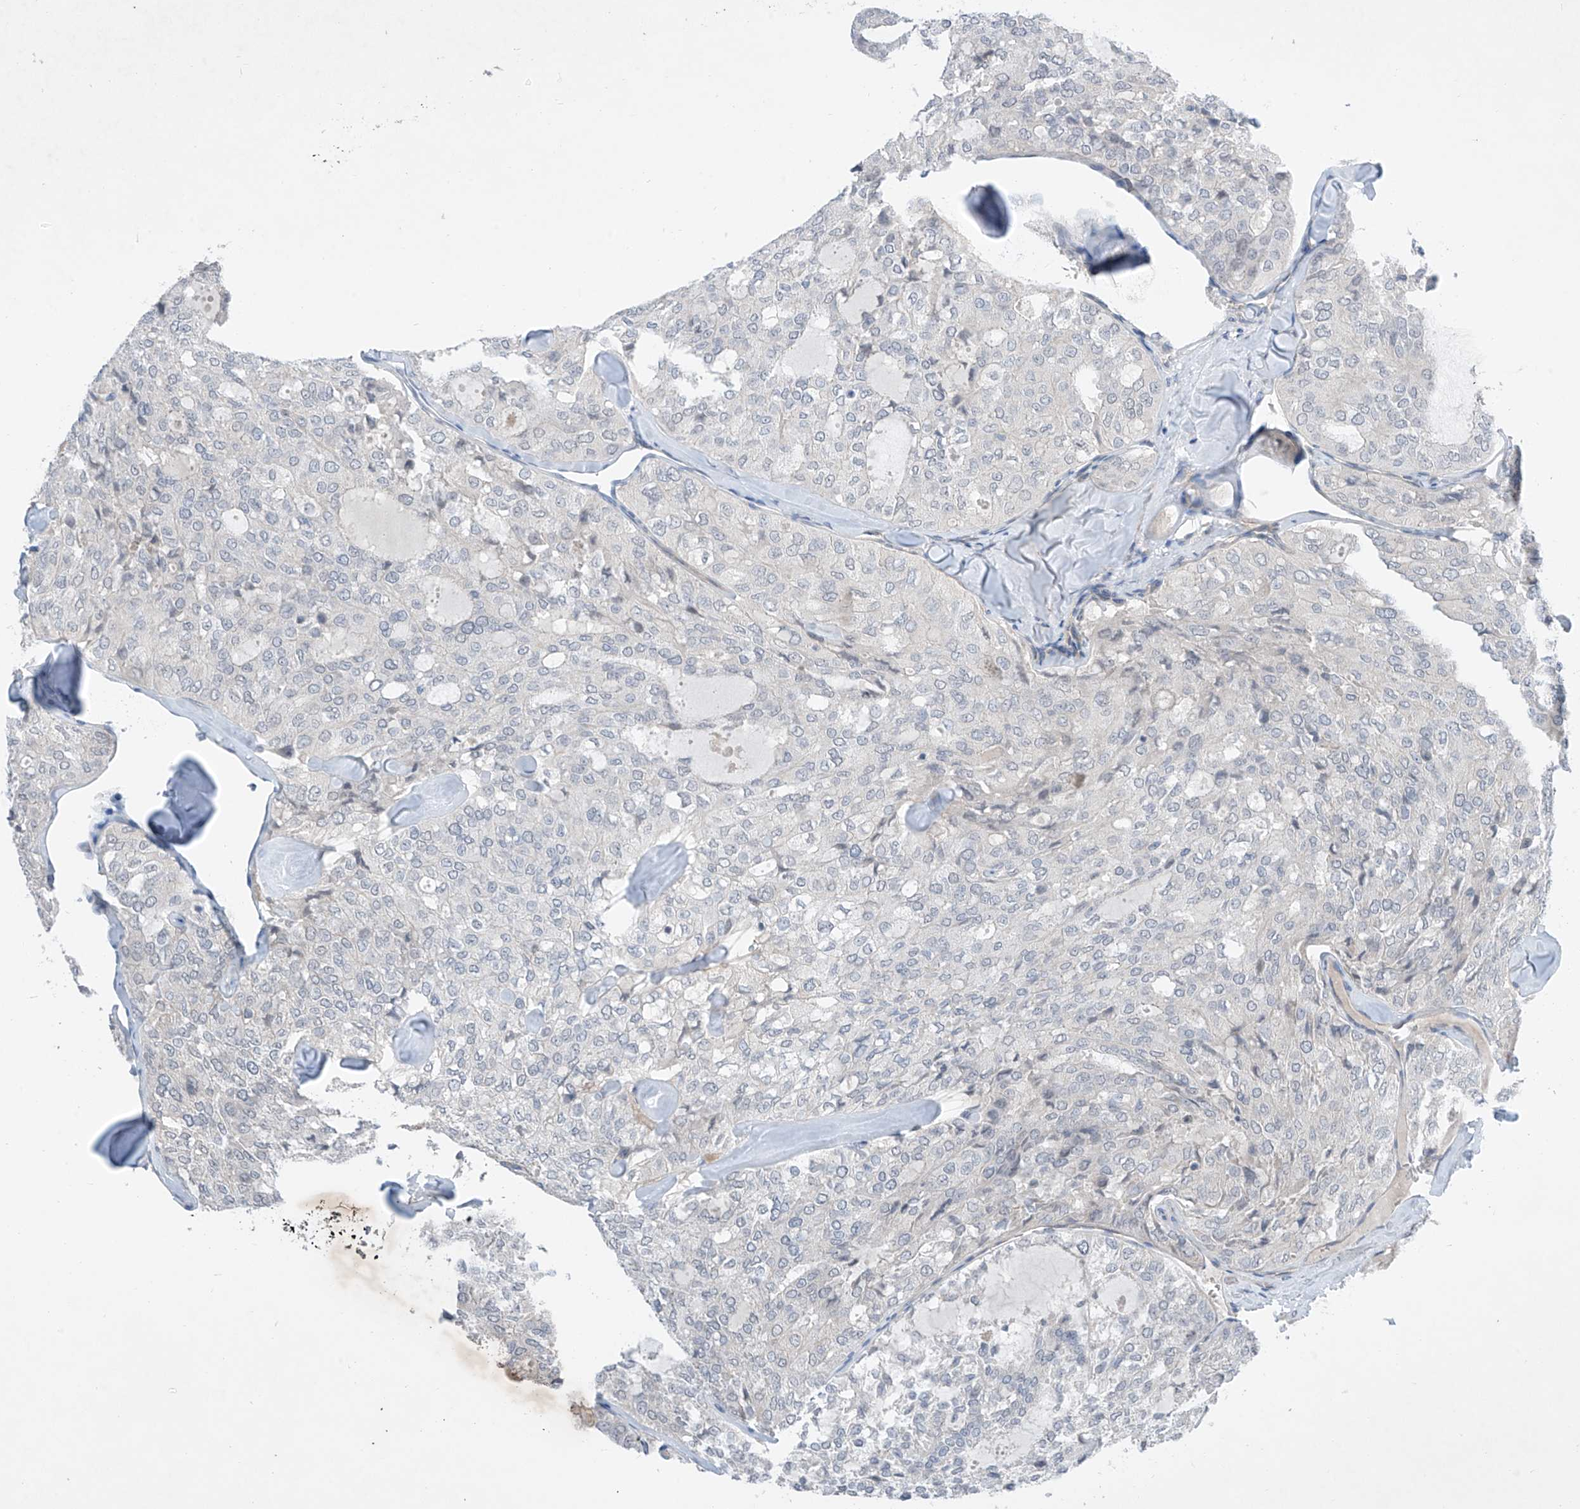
{"staining": {"intensity": "negative", "quantity": "none", "location": "none"}, "tissue": "thyroid cancer", "cell_type": "Tumor cells", "image_type": "cancer", "snomed": [{"axis": "morphology", "description": "Follicular adenoma carcinoma, NOS"}, {"axis": "topography", "description": "Thyroid gland"}], "caption": "A histopathology image of human thyroid follicular adenoma carcinoma is negative for staining in tumor cells.", "gene": "ABLIM2", "patient": {"sex": "male", "age": 75}}